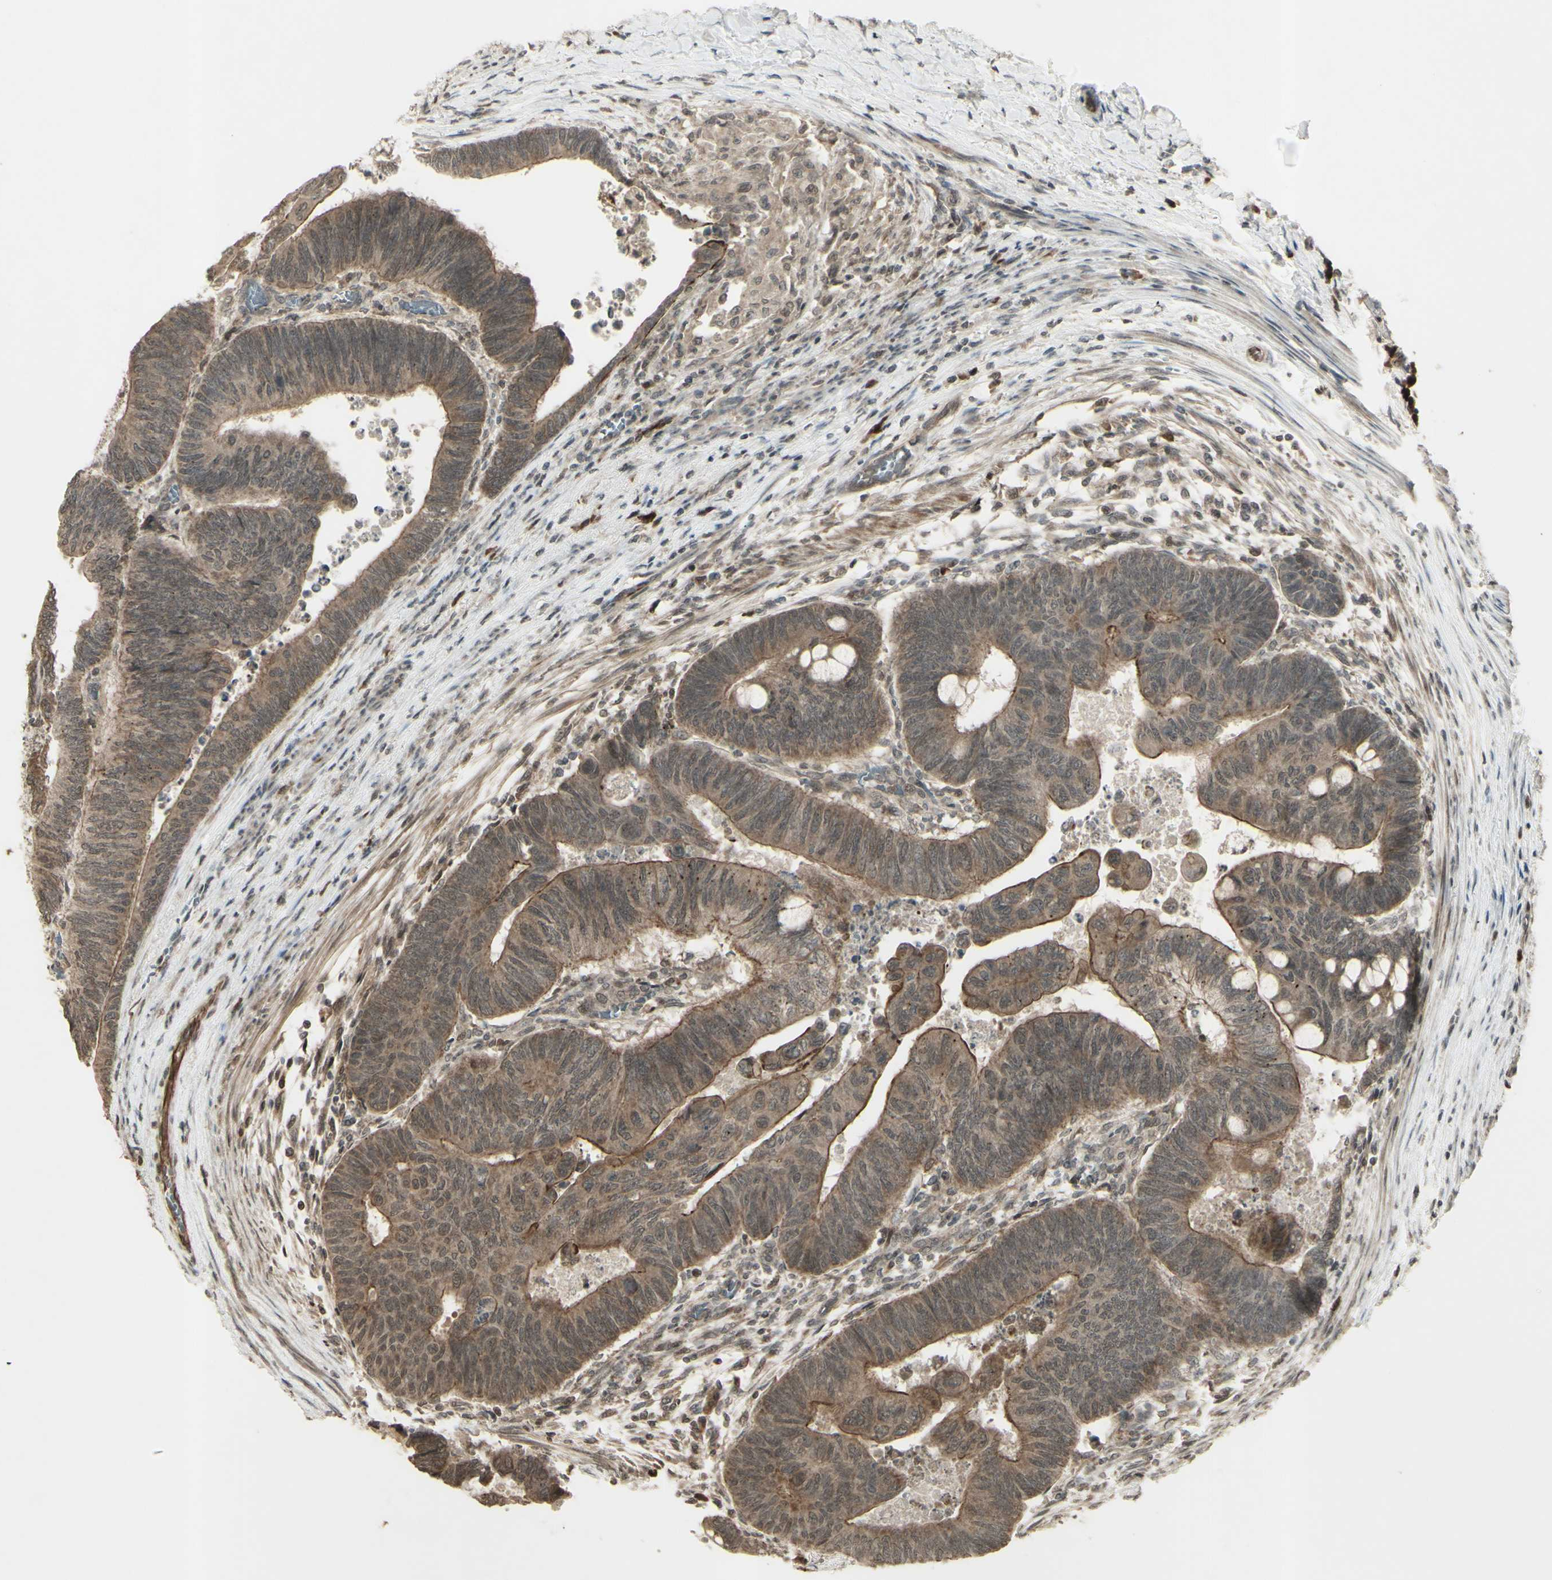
{"staining": {"intensity": "moderate", "quantity": ">75%", "location": "cytoplasmic/membranous"}, "tissue": "colorectal cancer", "cell_type": "Tumor cells", "image_type": "cancer", "snomed": [{"axis": "morphology", "description": "Normal tissue, NOS"}, {"axis": "morphology", "description": "Adenocarcinoma, NOS"}, {"axis": "topography", "description": "Rectum"}, {"axis": "topography", "description": "Peripheral nerve tissue"}], "caption": "A high-resolution micrograph shows immunohistochemistry staining of colorectal cancer, which displays moderate cytoplasmic/membranous staining in approximately >75% of tumor cells. Using DAB (brown) and hematoxylin (blue) stains, captured at high magnification using brightfield microscopy.", "gene": "BLNK", "patient": {"sex": "male", "age": 92}}